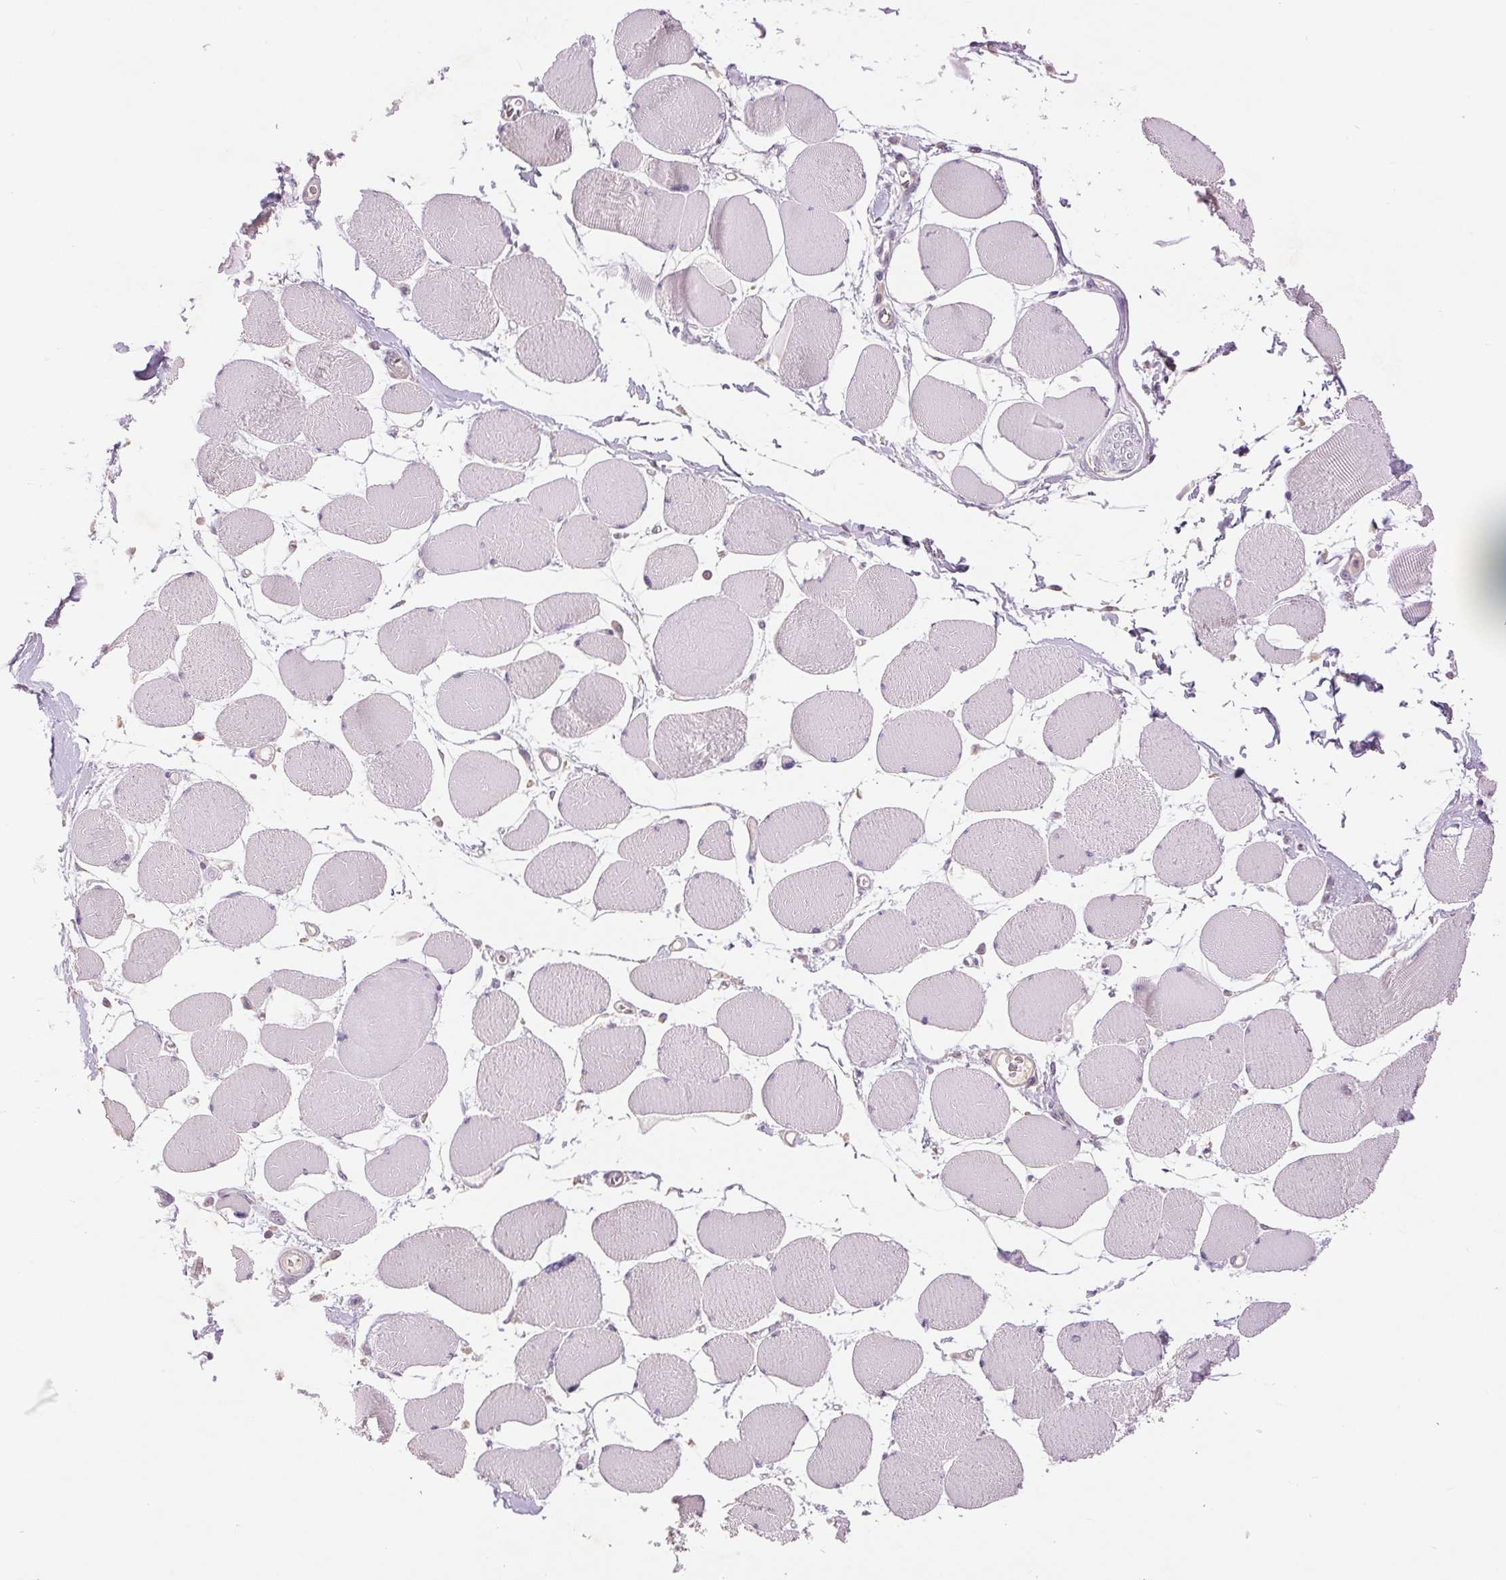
{"staining": {"intensity": "negative", "quantity": "none", "location": "none"}, "tissue": "skeletal muscle", "cell_type": "Myocytes", "image_type": "normal", "snomed": [{"axis": "morphology", "description": "Normal tissue, NOS"}, {"axis": "topography", "description": "Skeletal muscle"}], "caption": "A high-resolution micrograph shows IHC staining of unremarkable skeletal muscle, which exhibits no significant positivity in myocytes.", "gene": "FXYD4", "patient": {"sex": "female", "age": 75}}